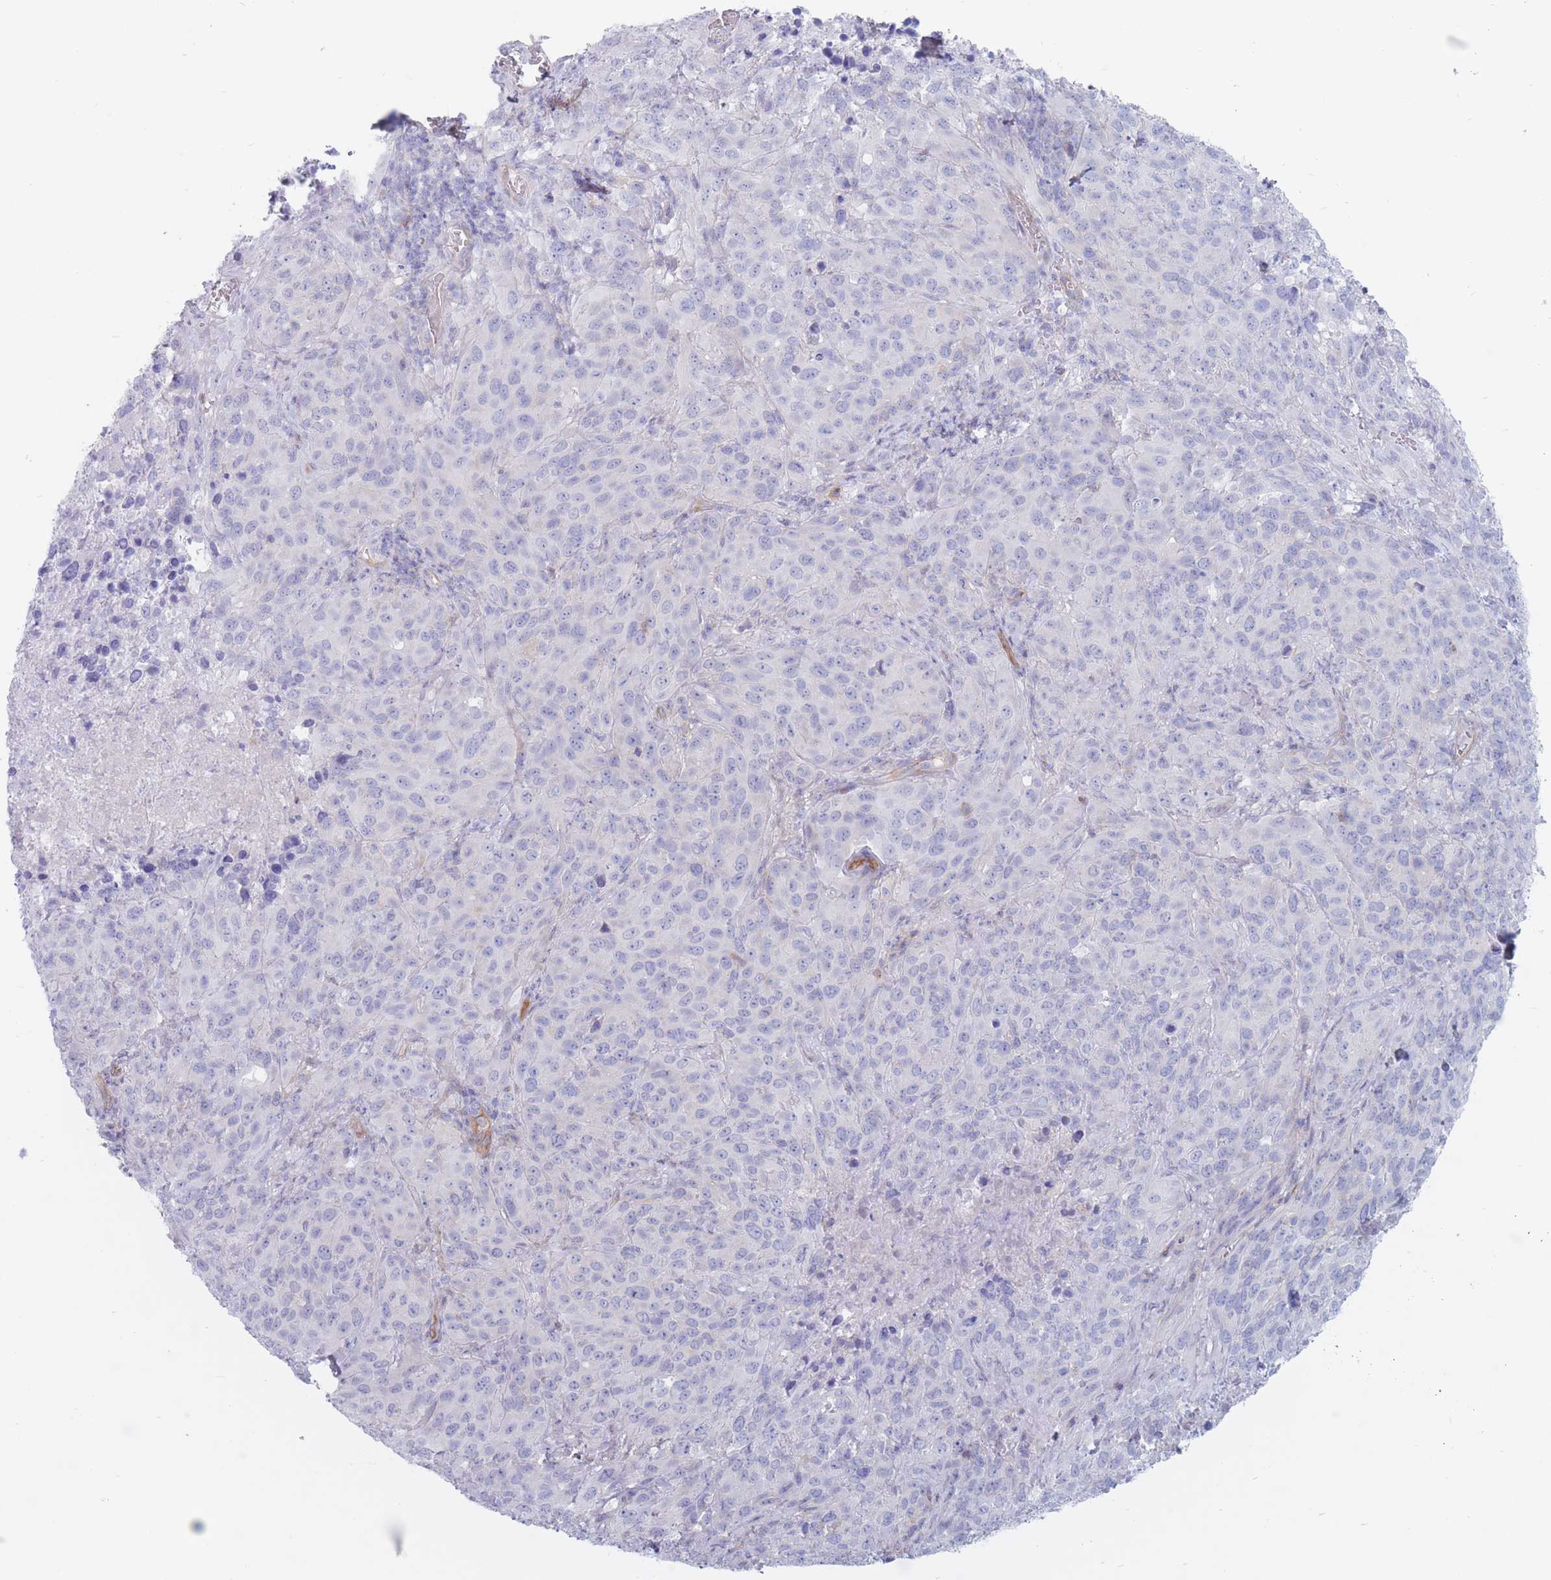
{"staining": {"intensity": "negative", "quantity": "none", "location": "none"}, "tissue": "cervical cancer", "cell_type": "Tumor cells", "image_type": "cancer", "snomed": [{"axis": "morphology", "description": "Squamous cell carcinoma, NOS"}, {"axis": "topography", "description": "Cervix"}], "caption": "Immunohistochemistry (IHC) photomicrograph of neoplastic tissue: human cervical cancer stained with DAB (3,3'-diaminobenzidine) exhibits no significant protein staining in tumor cells.", "gene": "PLPP1", "patient": {"sex": "female", "age": 51}}